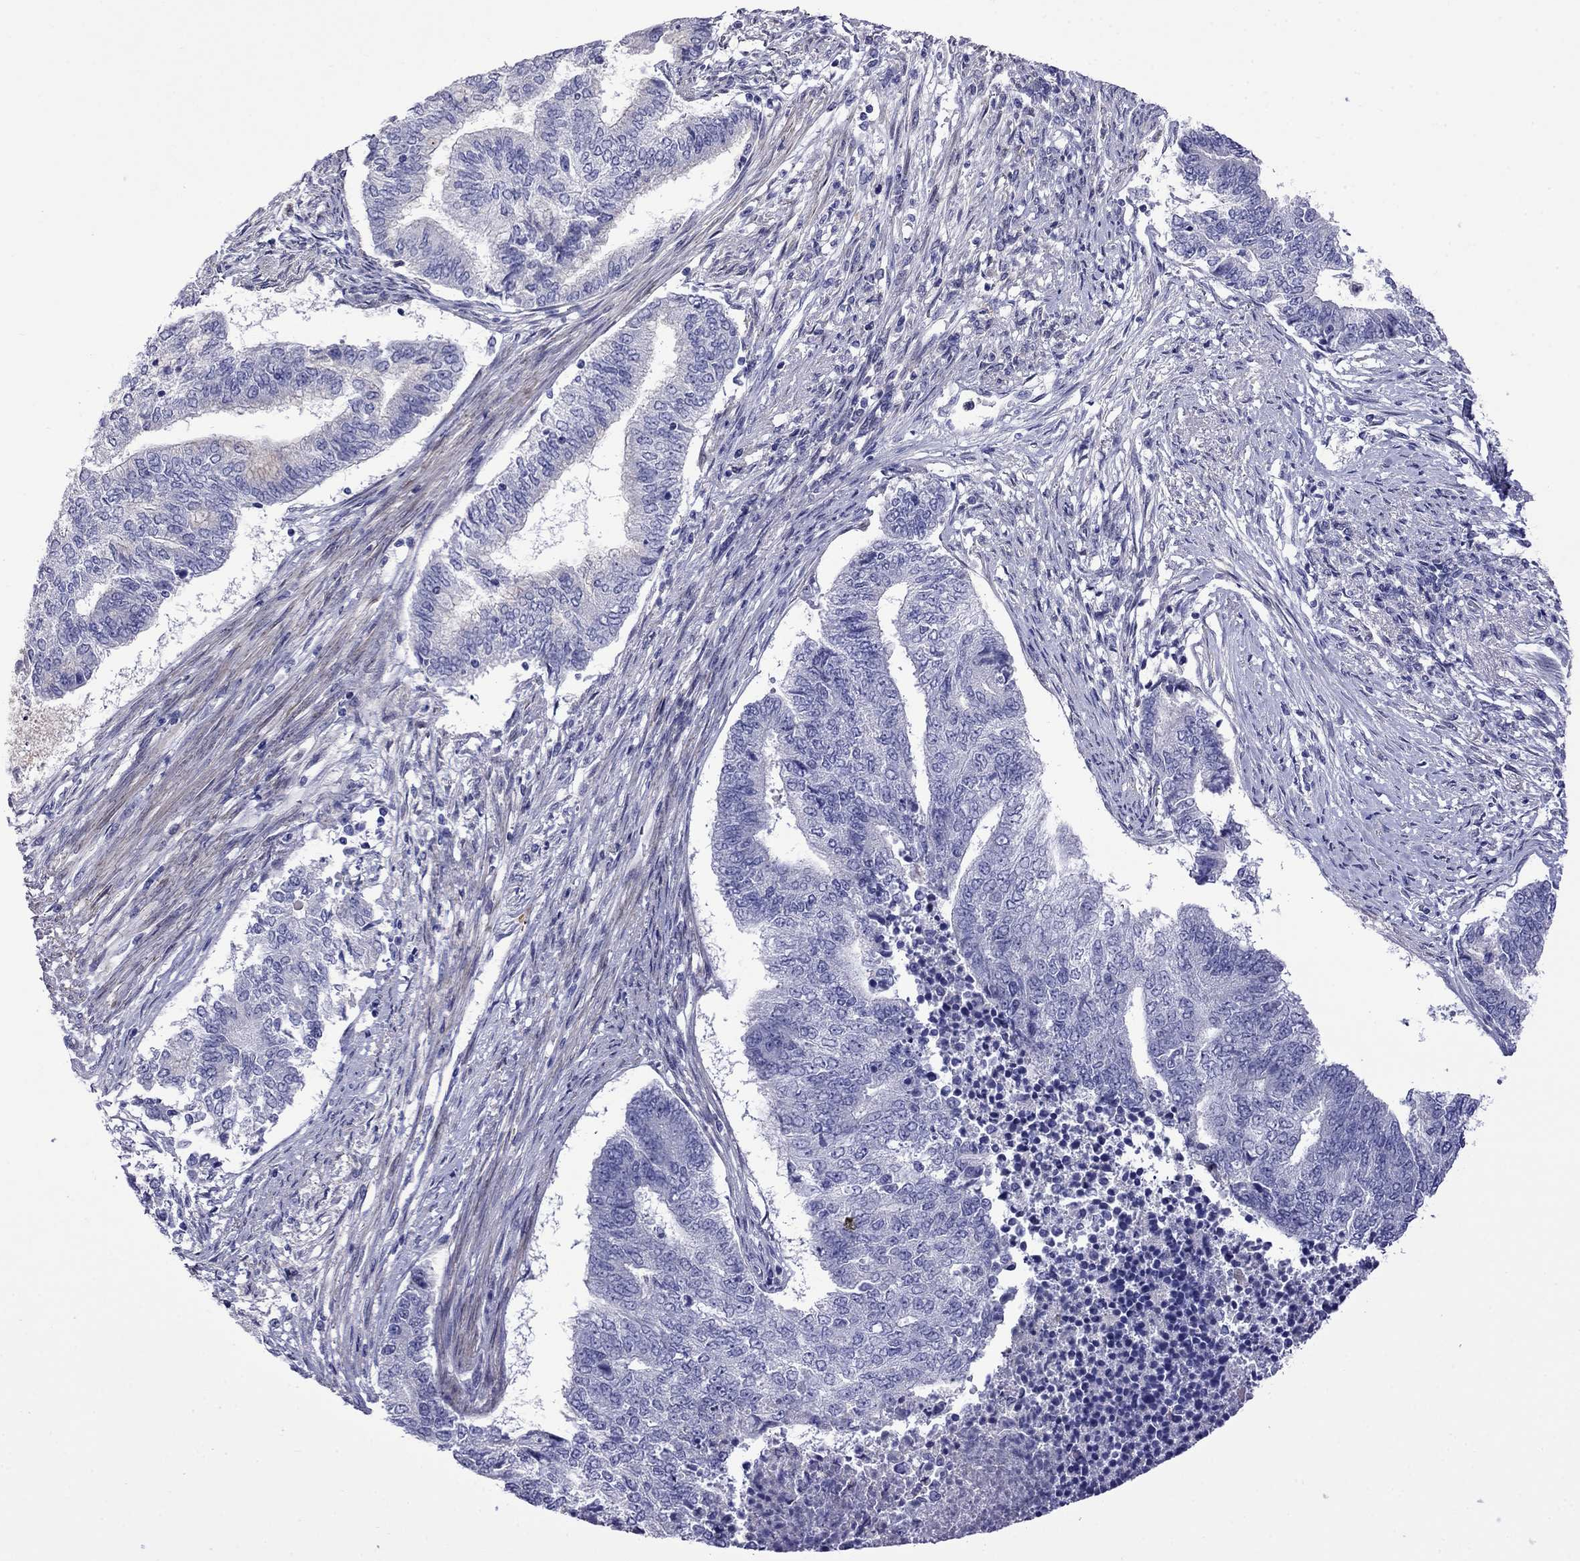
{"staining": {"intensity": "negative", "quantity": "none", "location": "none"}, "tissue": "endometrial cancer", "cell_type": "Tumor cells", "image_type": "cancer", "snomed": [{"axis": "morphology", "description": "Adenocarcinoma, NOS"}, {"axis": "topography", "description": "Endometrium"}], "caption": "Immunohistochemistry (IHC) of human adenocarcinoma (endometrial) exhibits no positivity in tumor cells.", "gene": "STAR", "patient": {"sex": "female", "age": 65}}